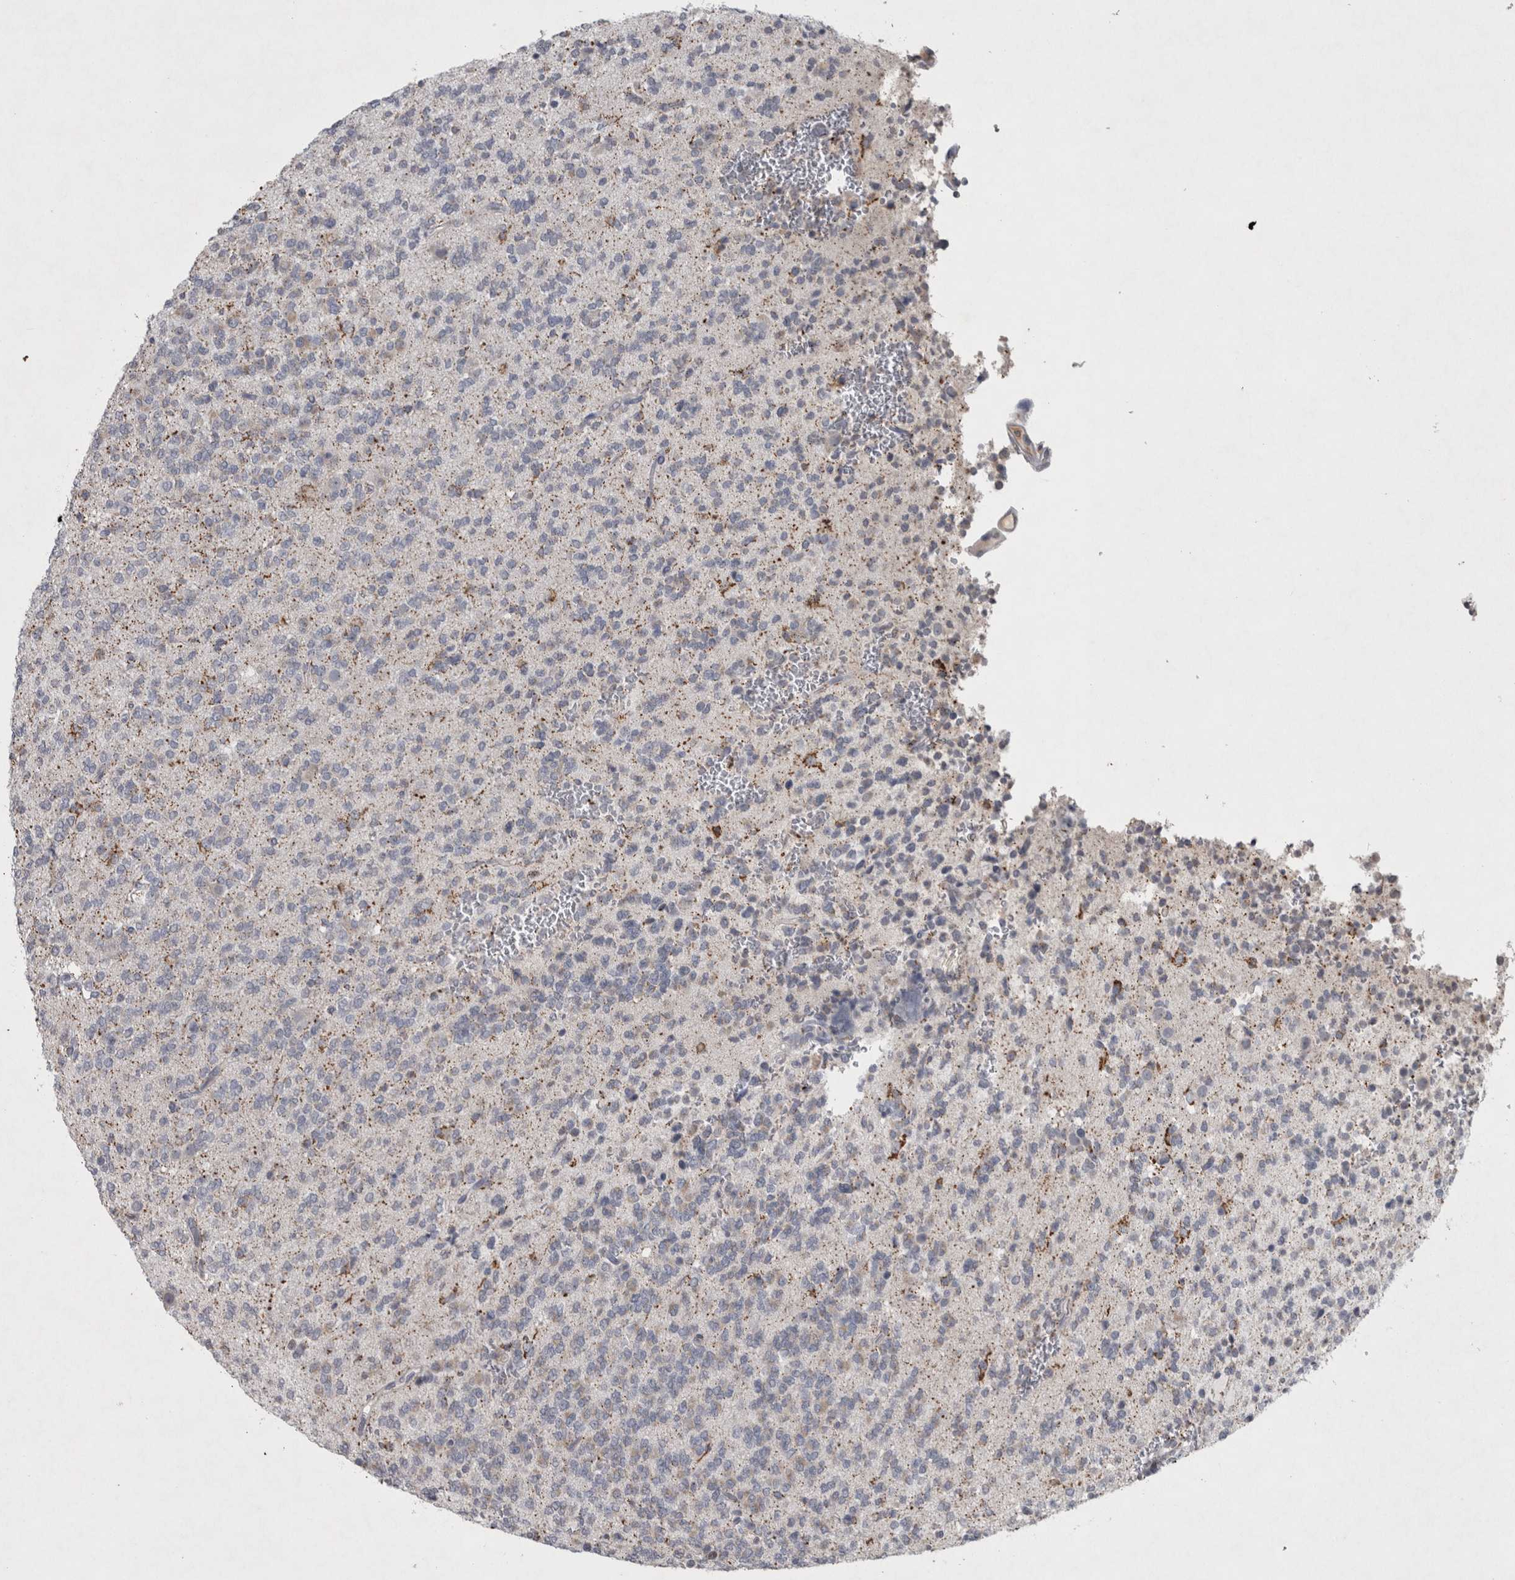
{"staining": {"intensity": "negative", "quantity": "none", "location": "none"}, "tissue": "glioma", "cell_type": "Tumor cells", "image_type": "cancer", "snomed": [{"axis": "morphology", "description": "Glioma, malignant, Low grade"}, {"axis": "topography", "description": "Brain"}], "caption": "IHC of human glioma demonstrates no expression in tumor cells.", "gene": "WNT7A", "patient": {"sex": "male", "age": 38}}